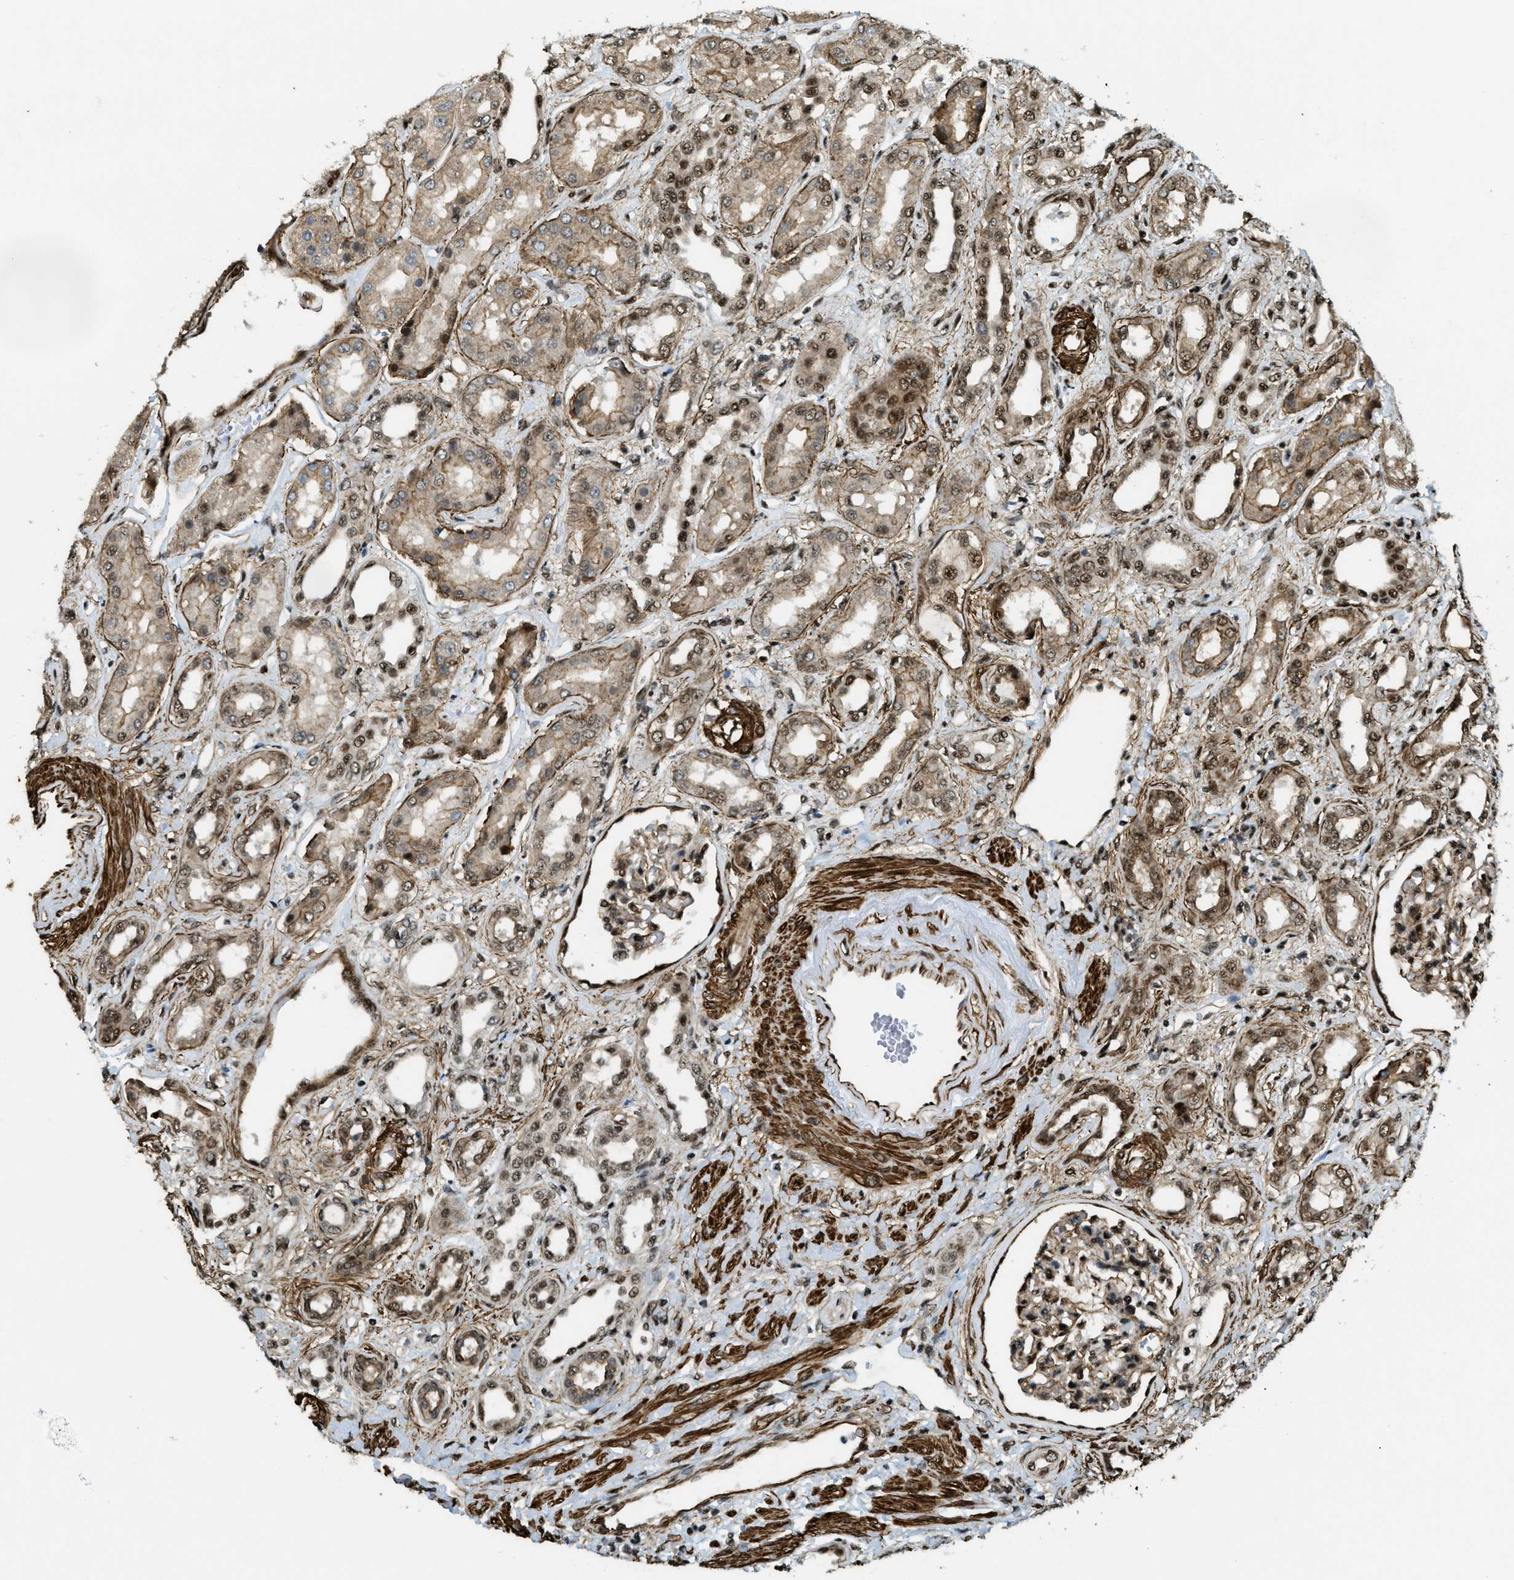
{"staining": {"intensity": "strong", "quantity": ">75%", "location": "cytoplasmic/membranous,nuclear"}, "tissue": "kidney", "cell_type": "Cells in glomeruli", "image_type": "normal", "snomed": [{"axis": "morphology", "description": "Normal tissue, NOS"}, {"axis": "topography", "description": "Kidney"}], "caption": "This is a micrograph of IHC staining of benign kidney, which shows strong positivity in the cytoplasmic/membranous,nuclear of cells in glomeruli.", "gene": "CFAP36", "patient": {"sex": "male", "age": 59}}